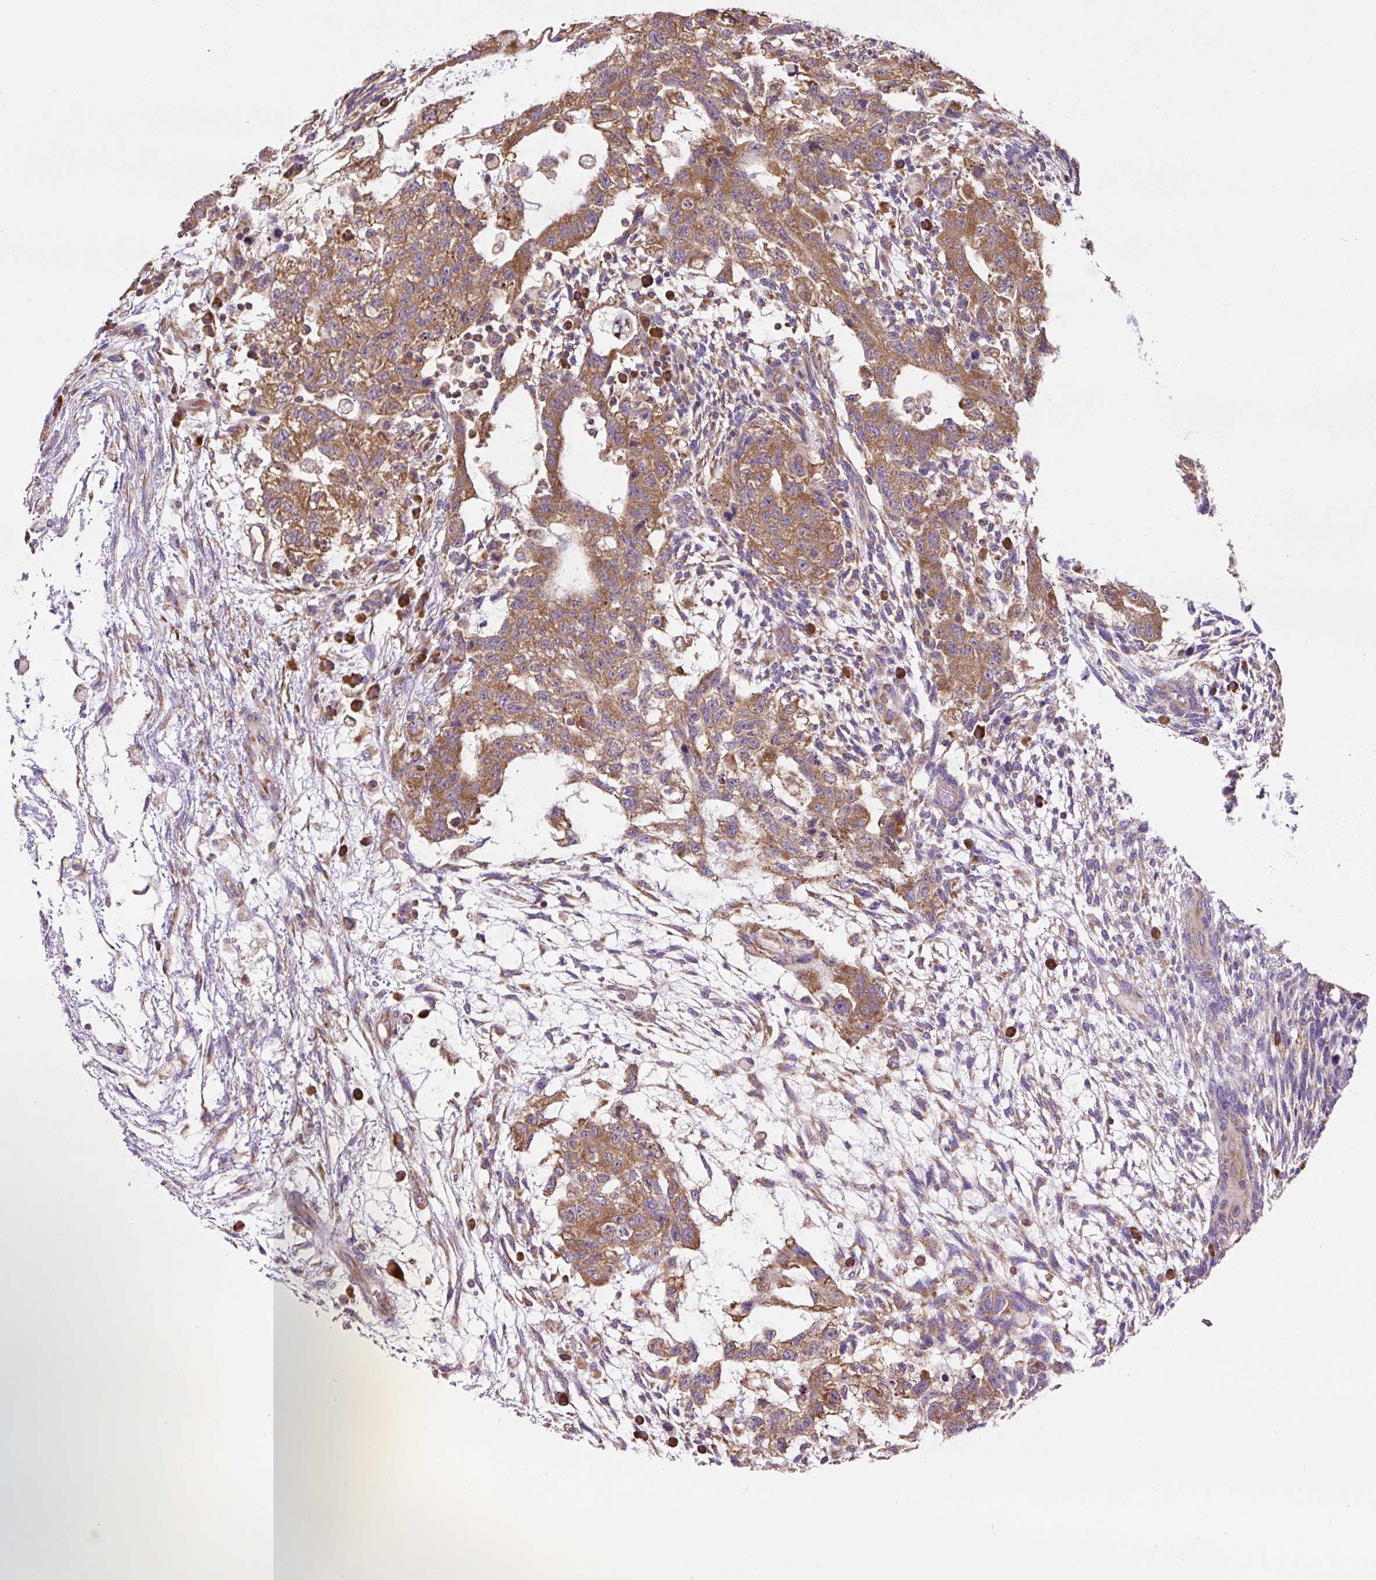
{"staining": {"intensity": "moderate", "quantity": ">75%", "location": "cytoplasmic/membranous"}, "tissue": "testis cancer", "cell_type": "Tumor cells", "image_type": "cancer", "snomed": [{"axis": "morphology", "description": "Normal tissue, NOS"}, {"axis": "morphology", "description": "Carcinoma, Embryonal, NOS"}, {"axis": "topography", "description": "Testis"}], "caption": "Immunohistochemistry (IHC) photomicrograph of neoplastic tissue: human testis cancer stained using immunohistochemistry displays medium levels of moderate protein expression localized specifically in the cytoplasmic/membranous of tumor cells, appearing as a cytoplasmic/membranous brown color.", "gene": "RPS23", "patient": {"sex": "male", "age": 36}}